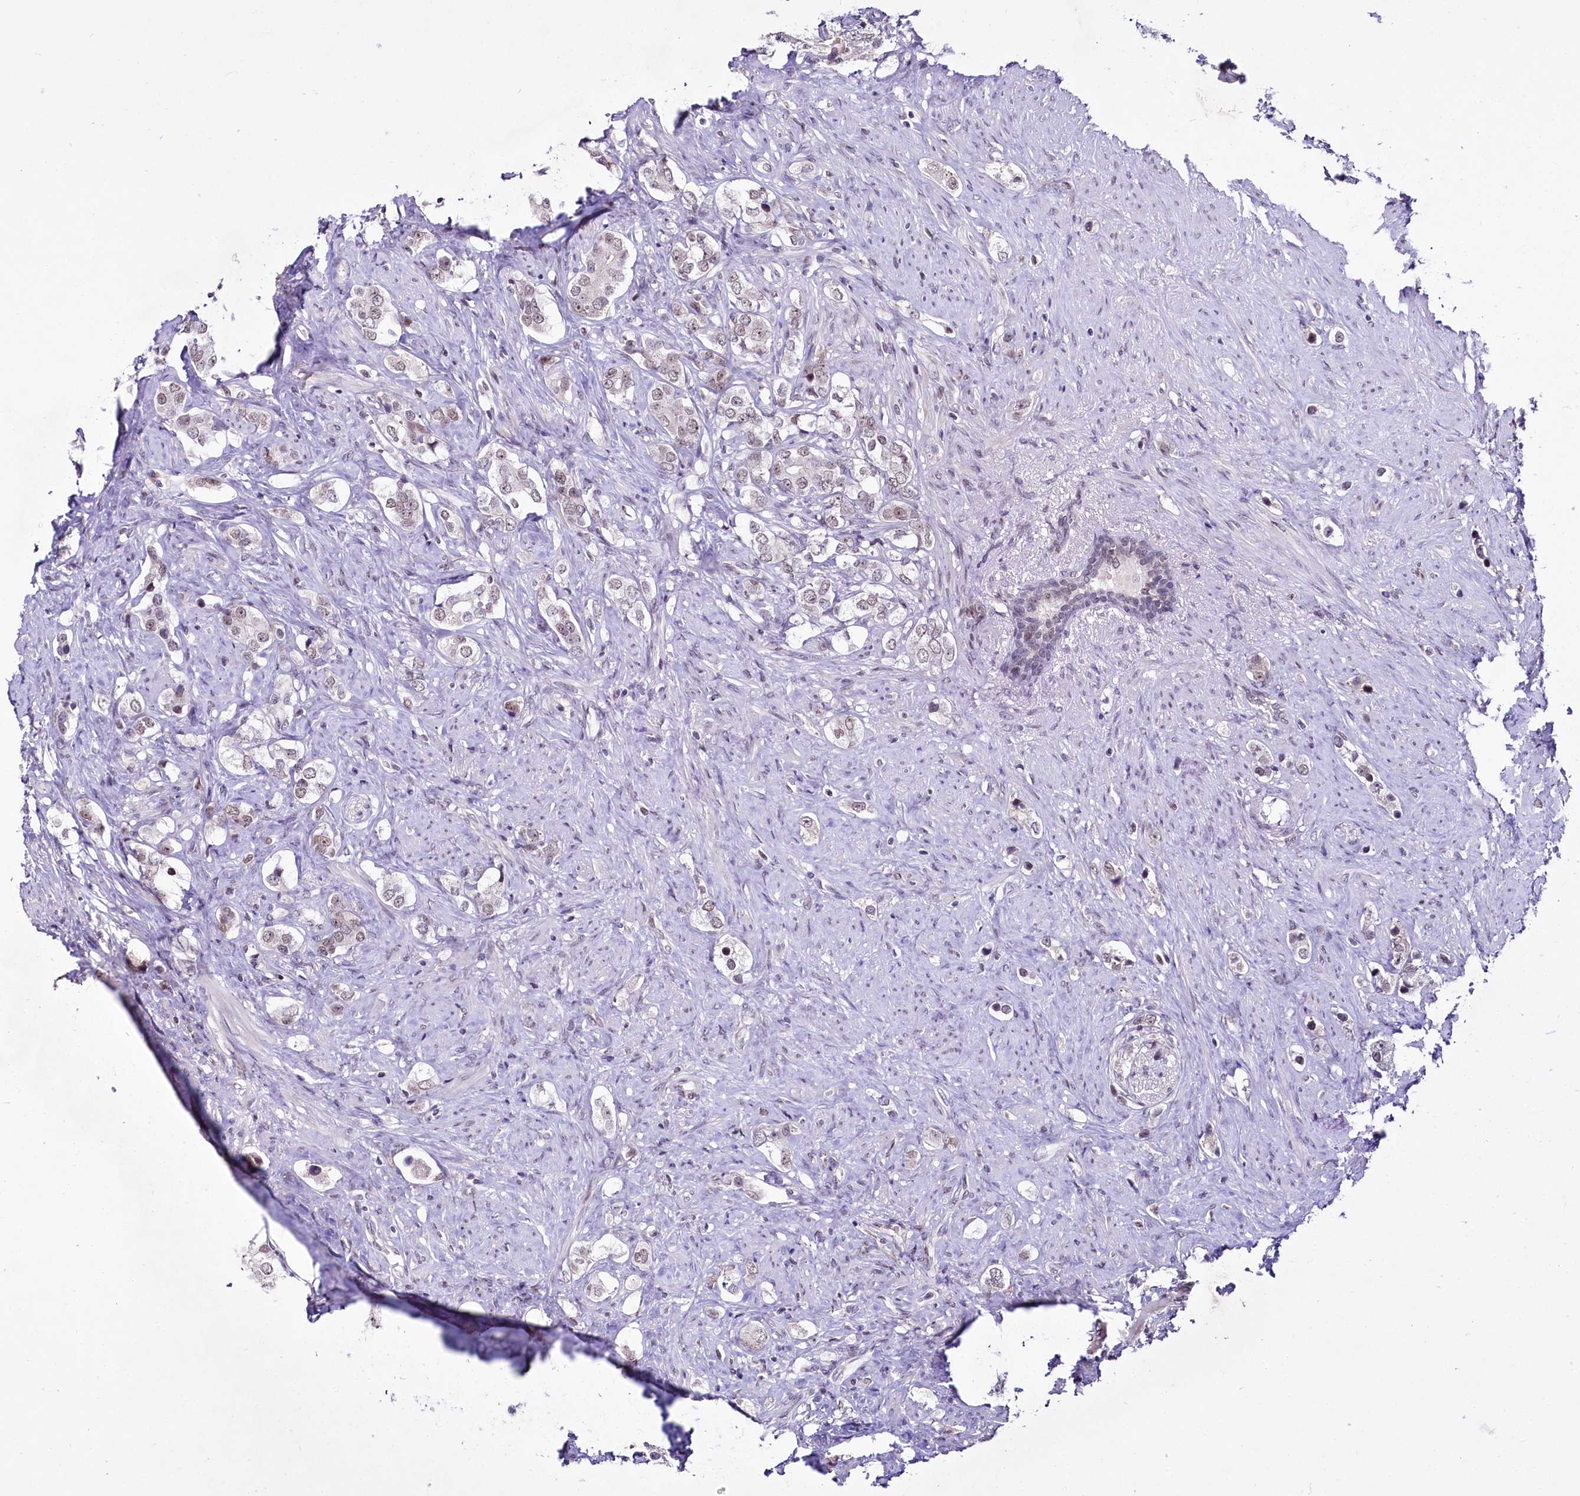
{"staining": {"intensity": "weak", "quantity": "25%-75%", "location": "nuclear"}, "tissue": "prostate cancer", "cell_type": "Tumor cells", "image_type": "cancer", "snomed": [{"axis": "morphology", "description": "Adenocarcinoma, High grade"}, {"axis": "topography", "description": "Prostate"}], "caption": "Prostate cancer stained with immunohistochemistry displays weak nuclear expression in about 25%-75% of tumor cells. The protein of interest is stained brown, and the nuclei are stained in blue (DAB IHC with brightfield microscopy, high magnification).", "gene": "SCAF11", "patient": {"sex": "male", "age": 63}}